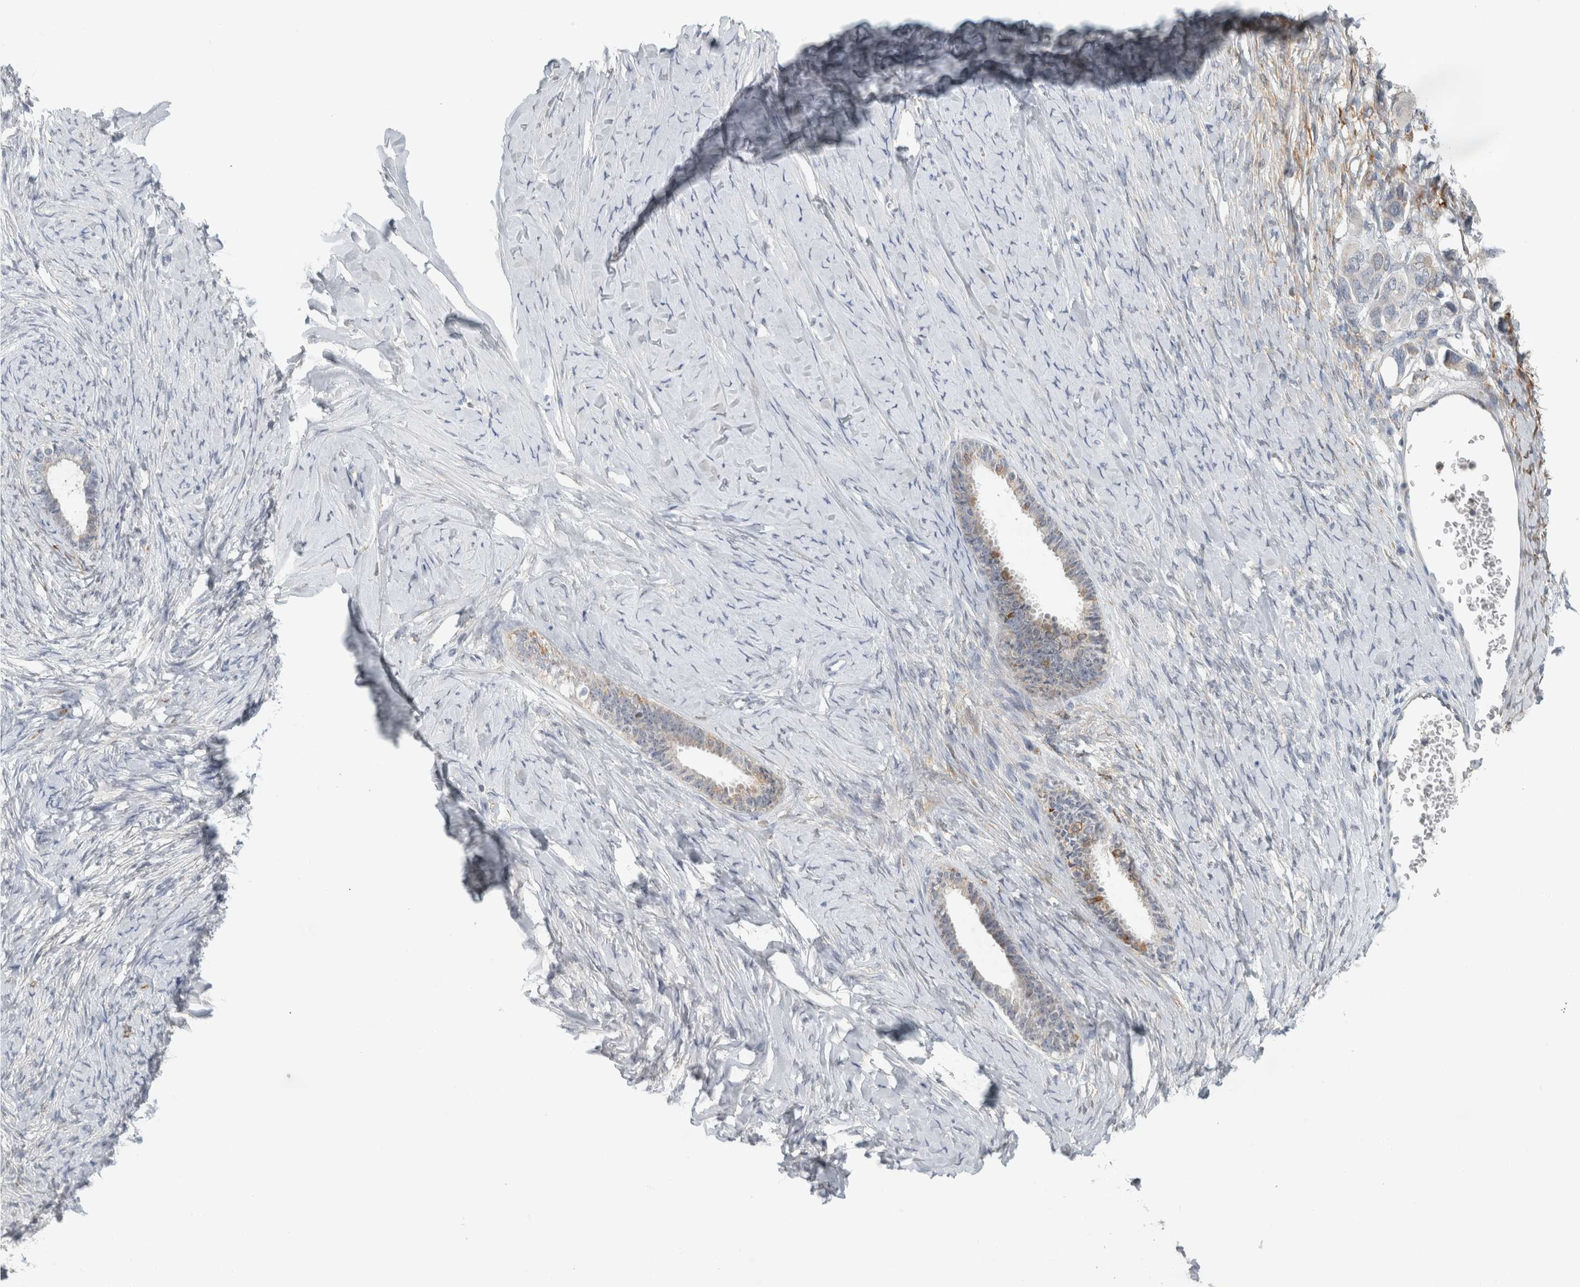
{"staining": {"intensity": "negative", "quantity": "none", "location": "none"}, "tissue": "ovarian cancer", "cell_type": "Tumor cells", "image_type": "cancer", "snomed": [{"axis": "morphology", "description": "Cystadenocarcinoma, serous, NOS"}, {"axis": "topography", "description": "Ovary"}], "caption": "High power microscopy image of an IHC micrograph of ovarian cancer, revealing no significant expression in tumor cells.", "gene": "RAB18", "patient": {"sex": "female", "age": 79}}